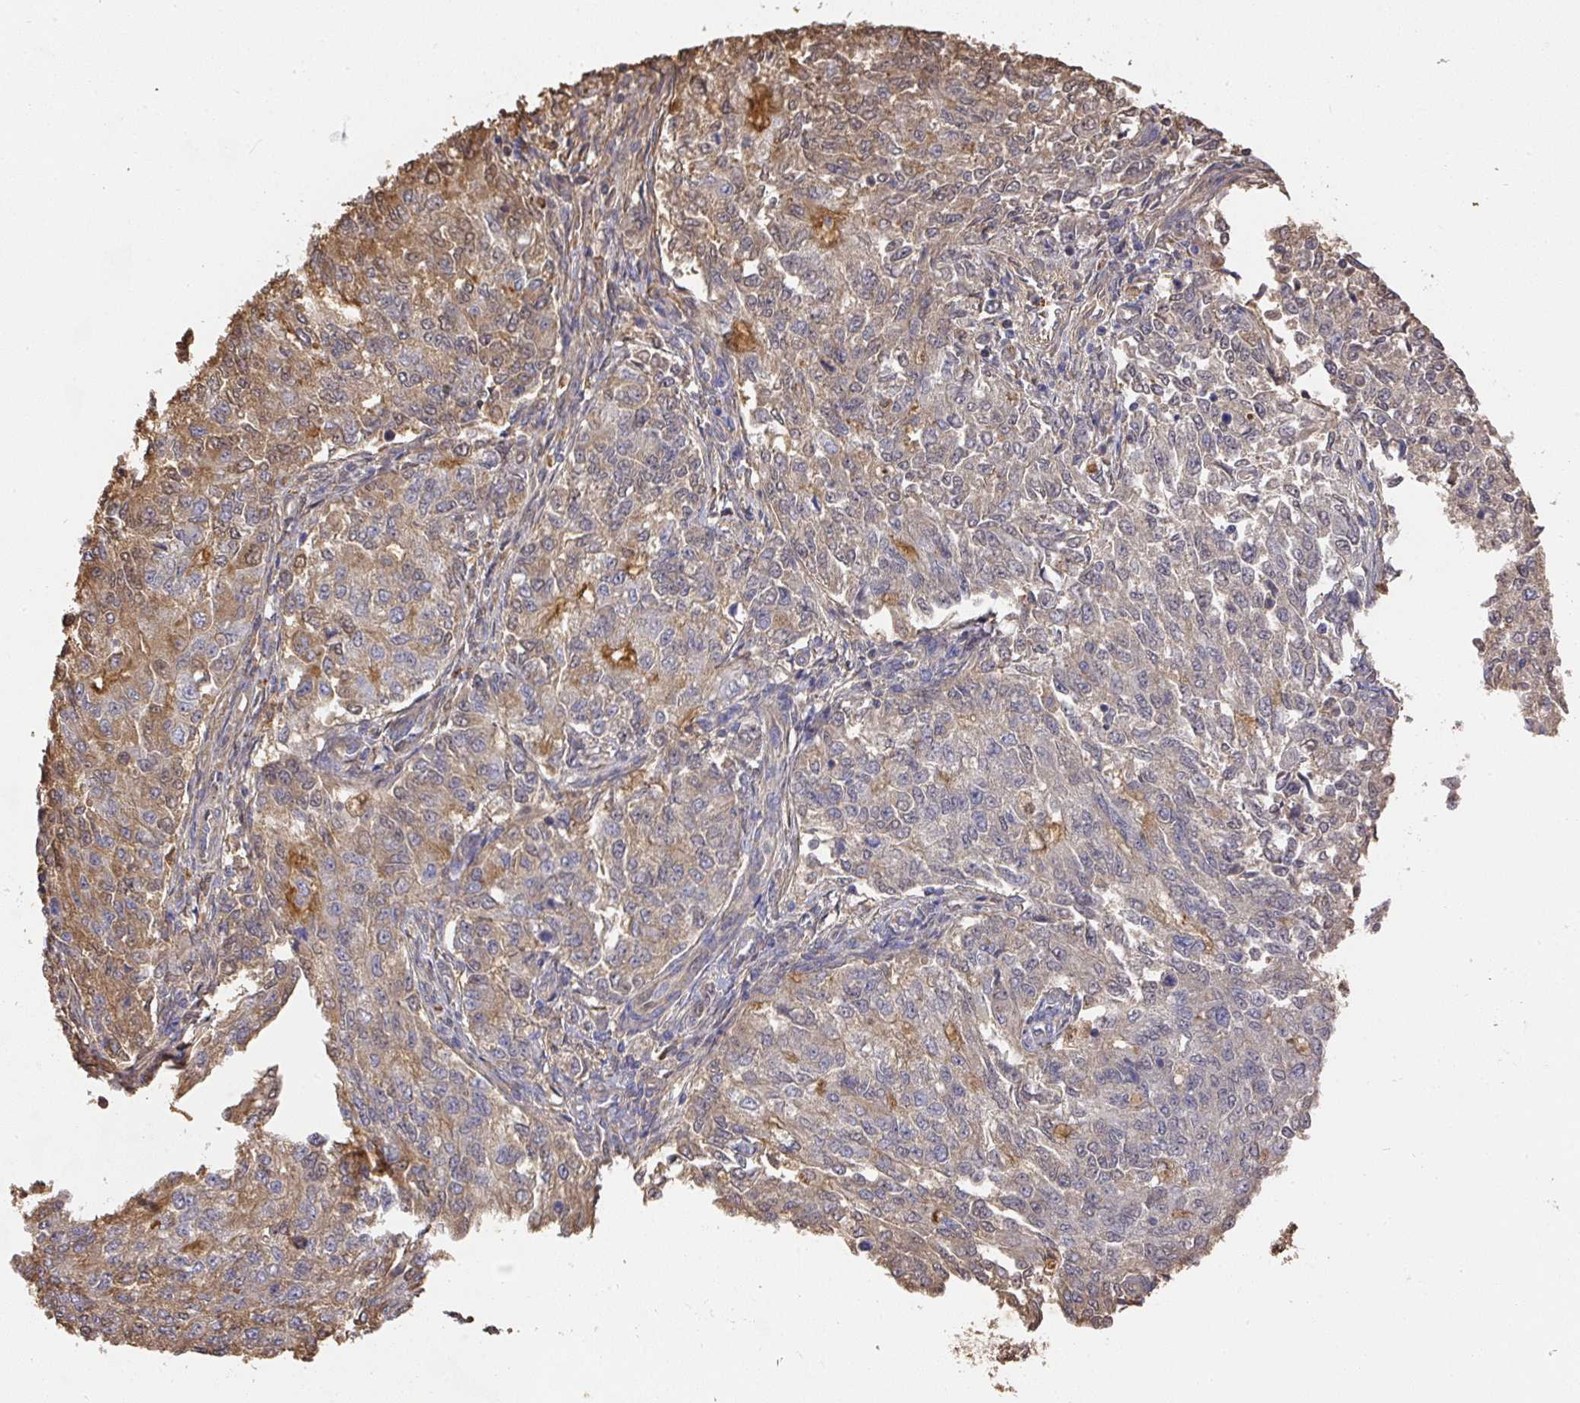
{"staining": {"intensity": "moderate", "quantity": "<25%", "location": "cytoplasmic/membranous"}, "tissue": "endometrial cancer", "cell_type": "Tumor cells", "image_type": "cancer", "snomed": [{"axis": "morphology", "description": "Adenocarcinoma, NOS"}, {"axis": "topography", "description": "Endometrium"}], "caption": "Moderate cytoplasmic/membranous staining is appreciated in approximately <25% of tumor cells in adenocarcinoma (endometrial). (Stains: DAB (3,3'-diaminobenzidine) in brown, nuclei in blue, Microscopy: brightfield microscopy at high magnification).", "gene": "ALB", "patient": {"sex": "female", "age": 50}}